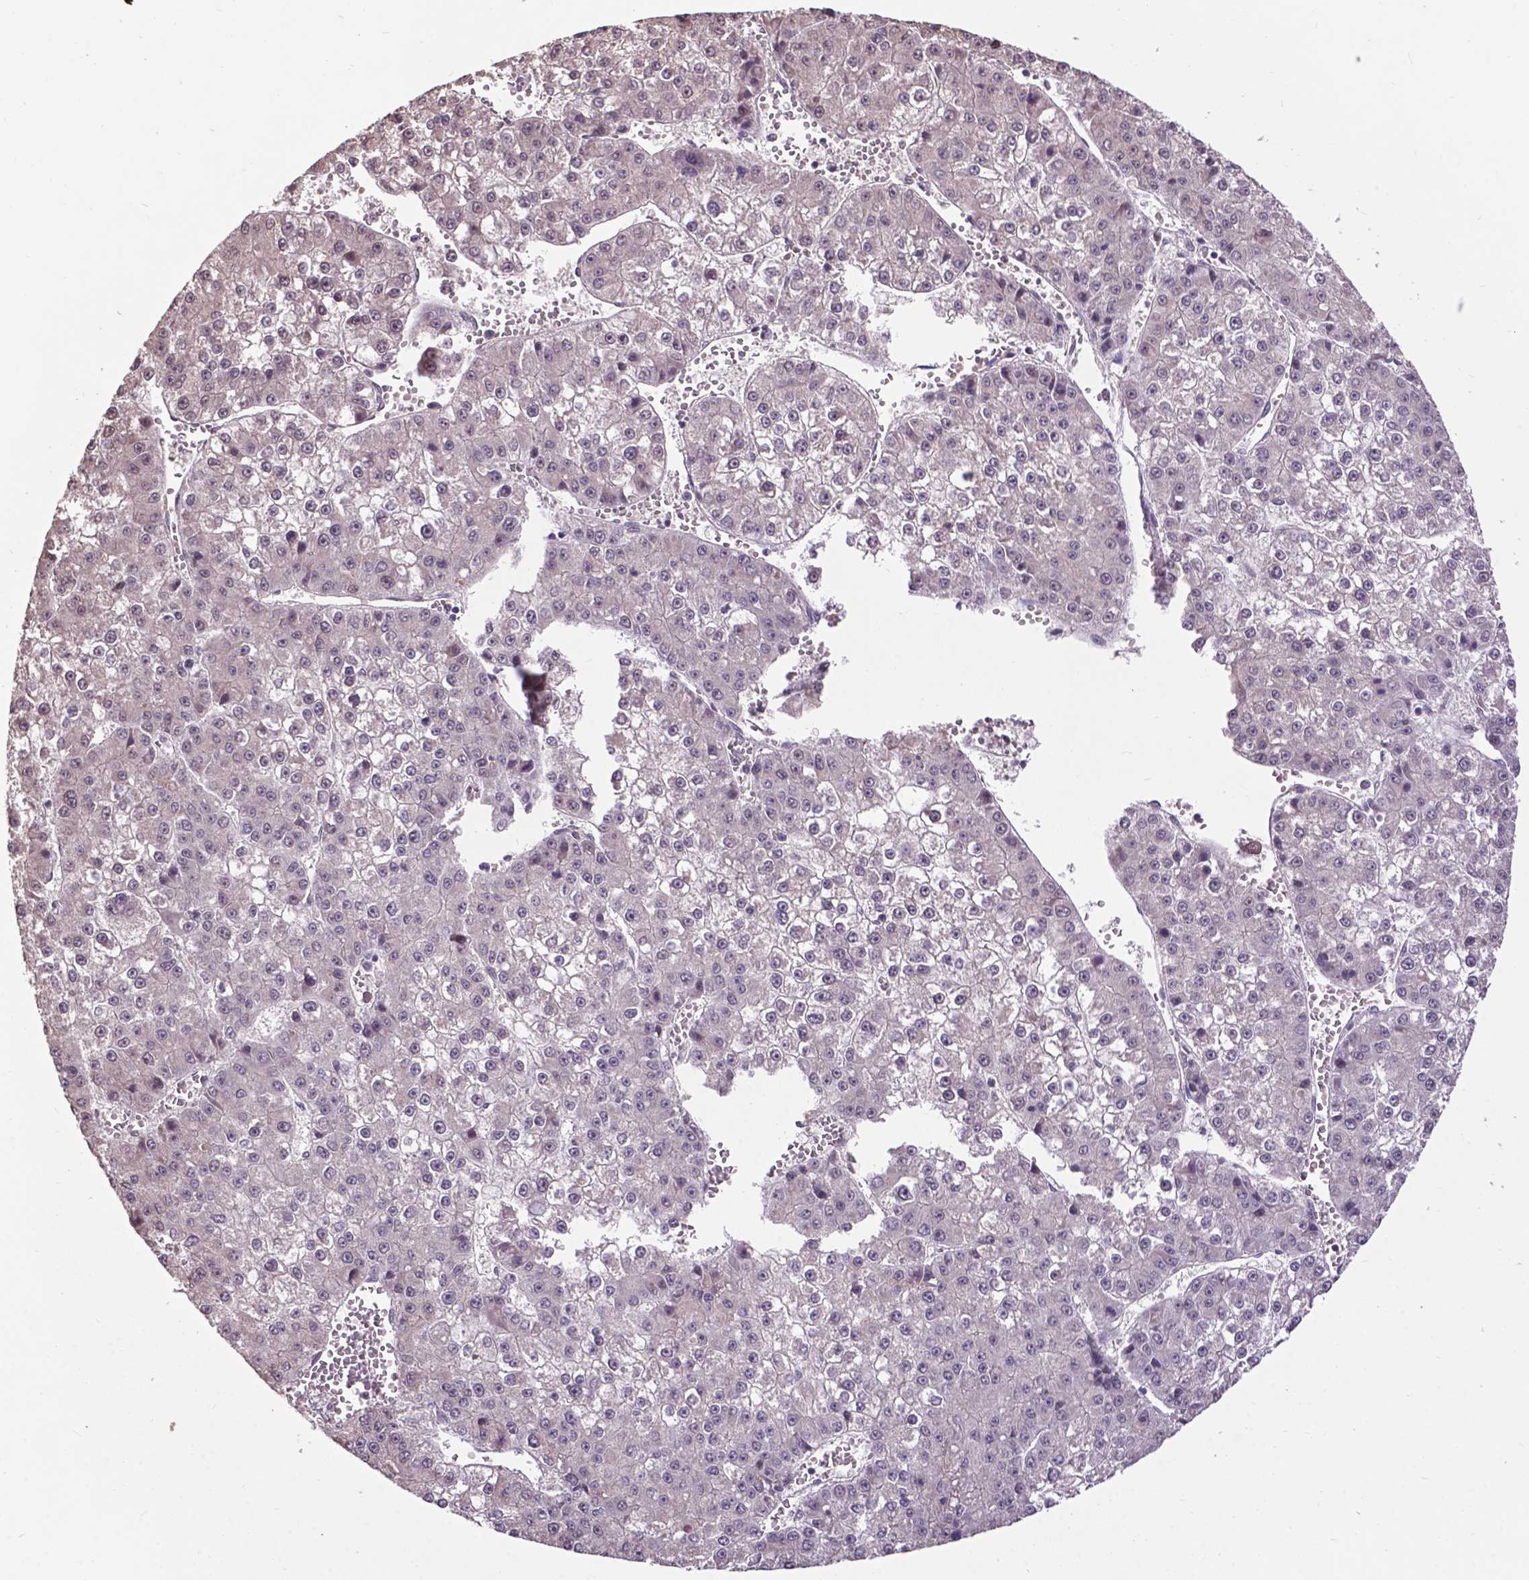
{"staining": {"intensity": "negative", "quantity": "none", "location": "none"}, "tissue": "liver cancer", "cell_type": "Tumor cells", "image_type": "cancer", "snomed": [{"axis": "morphology", "description": "Carcinoma, Hepatocellular, NOS"}, {"axis": "topography", "description": "Liver"}], "caption": "Photomicrograph shows no significant protein positivity in tumor cells of hepatocellular carcinoma (liver). Nuclei are stained in blue.", "gene": "GLRA2", "patient": {"sex": "female", "age": 73}}